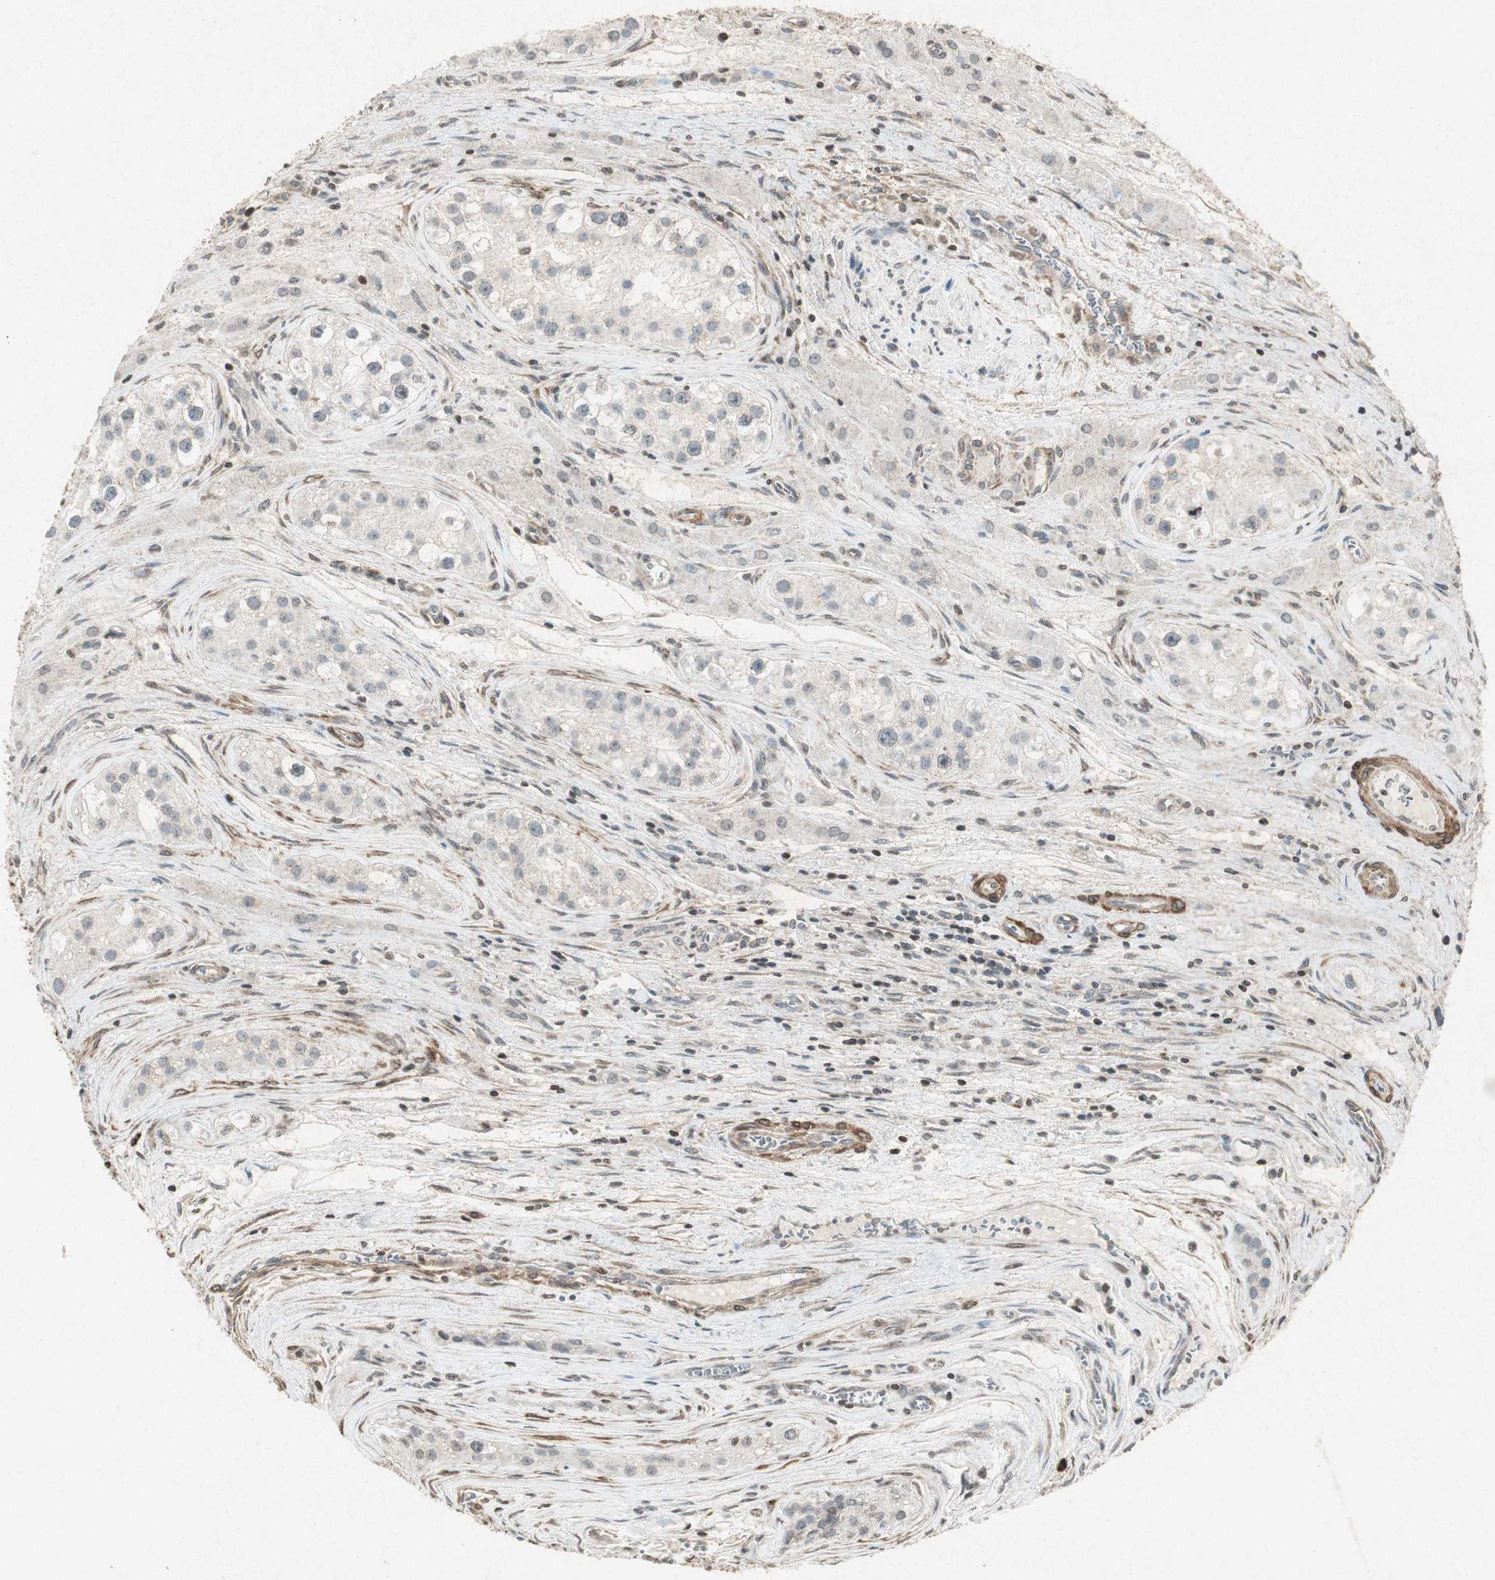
{"staining": {"intensity": "negative", "quantity": "none", "location": "none"}, "tissue": "testis cancer", "cell_type": "Tumor cells", "image_type": "cancer", "snomed": [{"axis": "morphology", "description": "Carcinoma, Embryonal, NOS"}, {"axis": "topography", "description": "Testis"}], "caption": "Testis embryonal carcinoma was stained to show a protein in brown. There is no significant staining in tumor cells.", "gene": "PRKG1", "patient": {"sex": "male", "age": 28}}